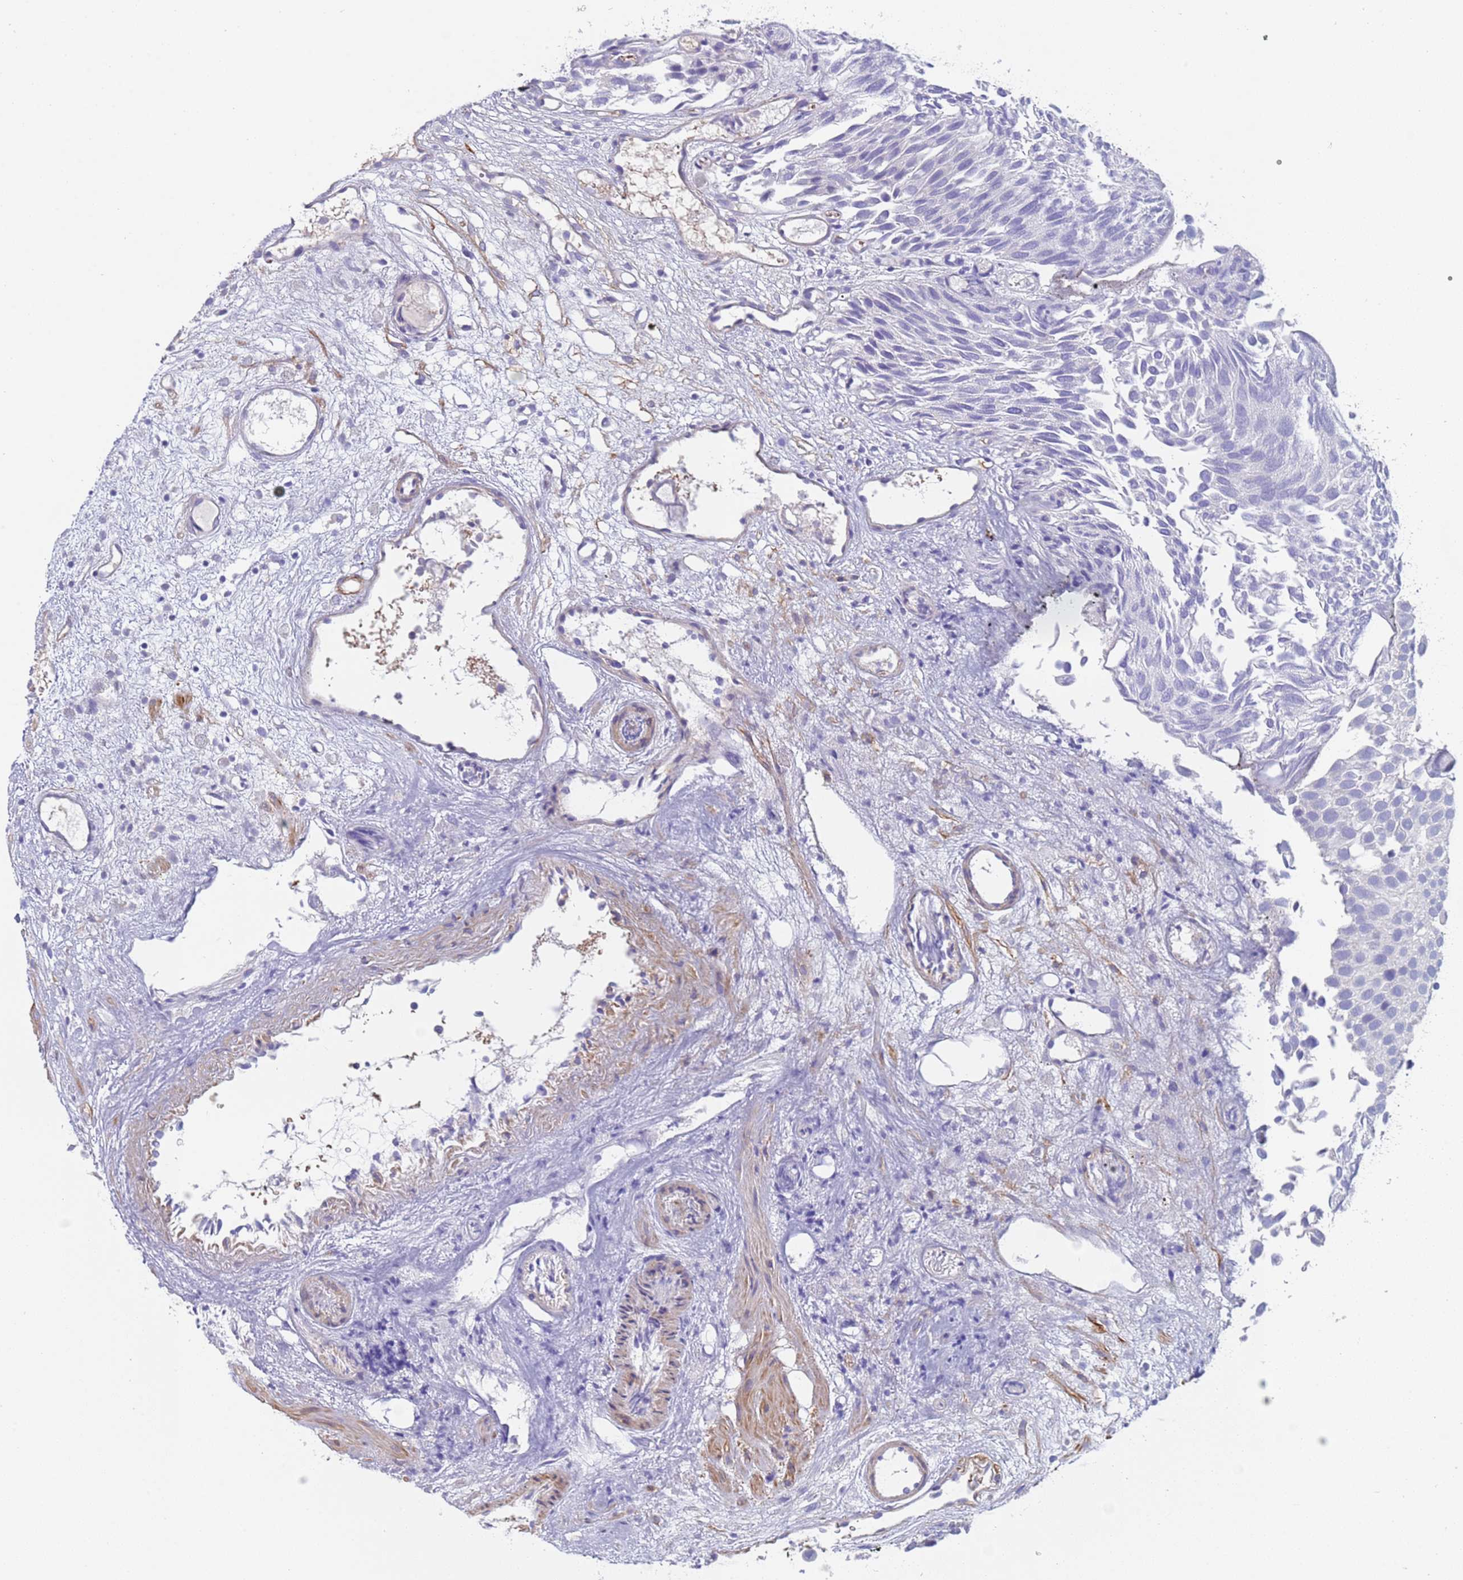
{"staining": {"intensity": "negative", "quantity": "none", "location": "none"}, "tissue": "urothelial cancer", "cell_type": "Tumor cells", "image_type": "cancer", "snomed": [{"axis": "morphology", "description": "Urothelial carcinoma, Low grade"}, {"axis": "topography", "description": "Urinary bladder"}], "caption": "A photomicrograph of human urothelial carcinoma (low-grade) is negative for staining in tumor cells.", "gene": "KBTBD3", "patient": {"sex": "male", "age": 89}}